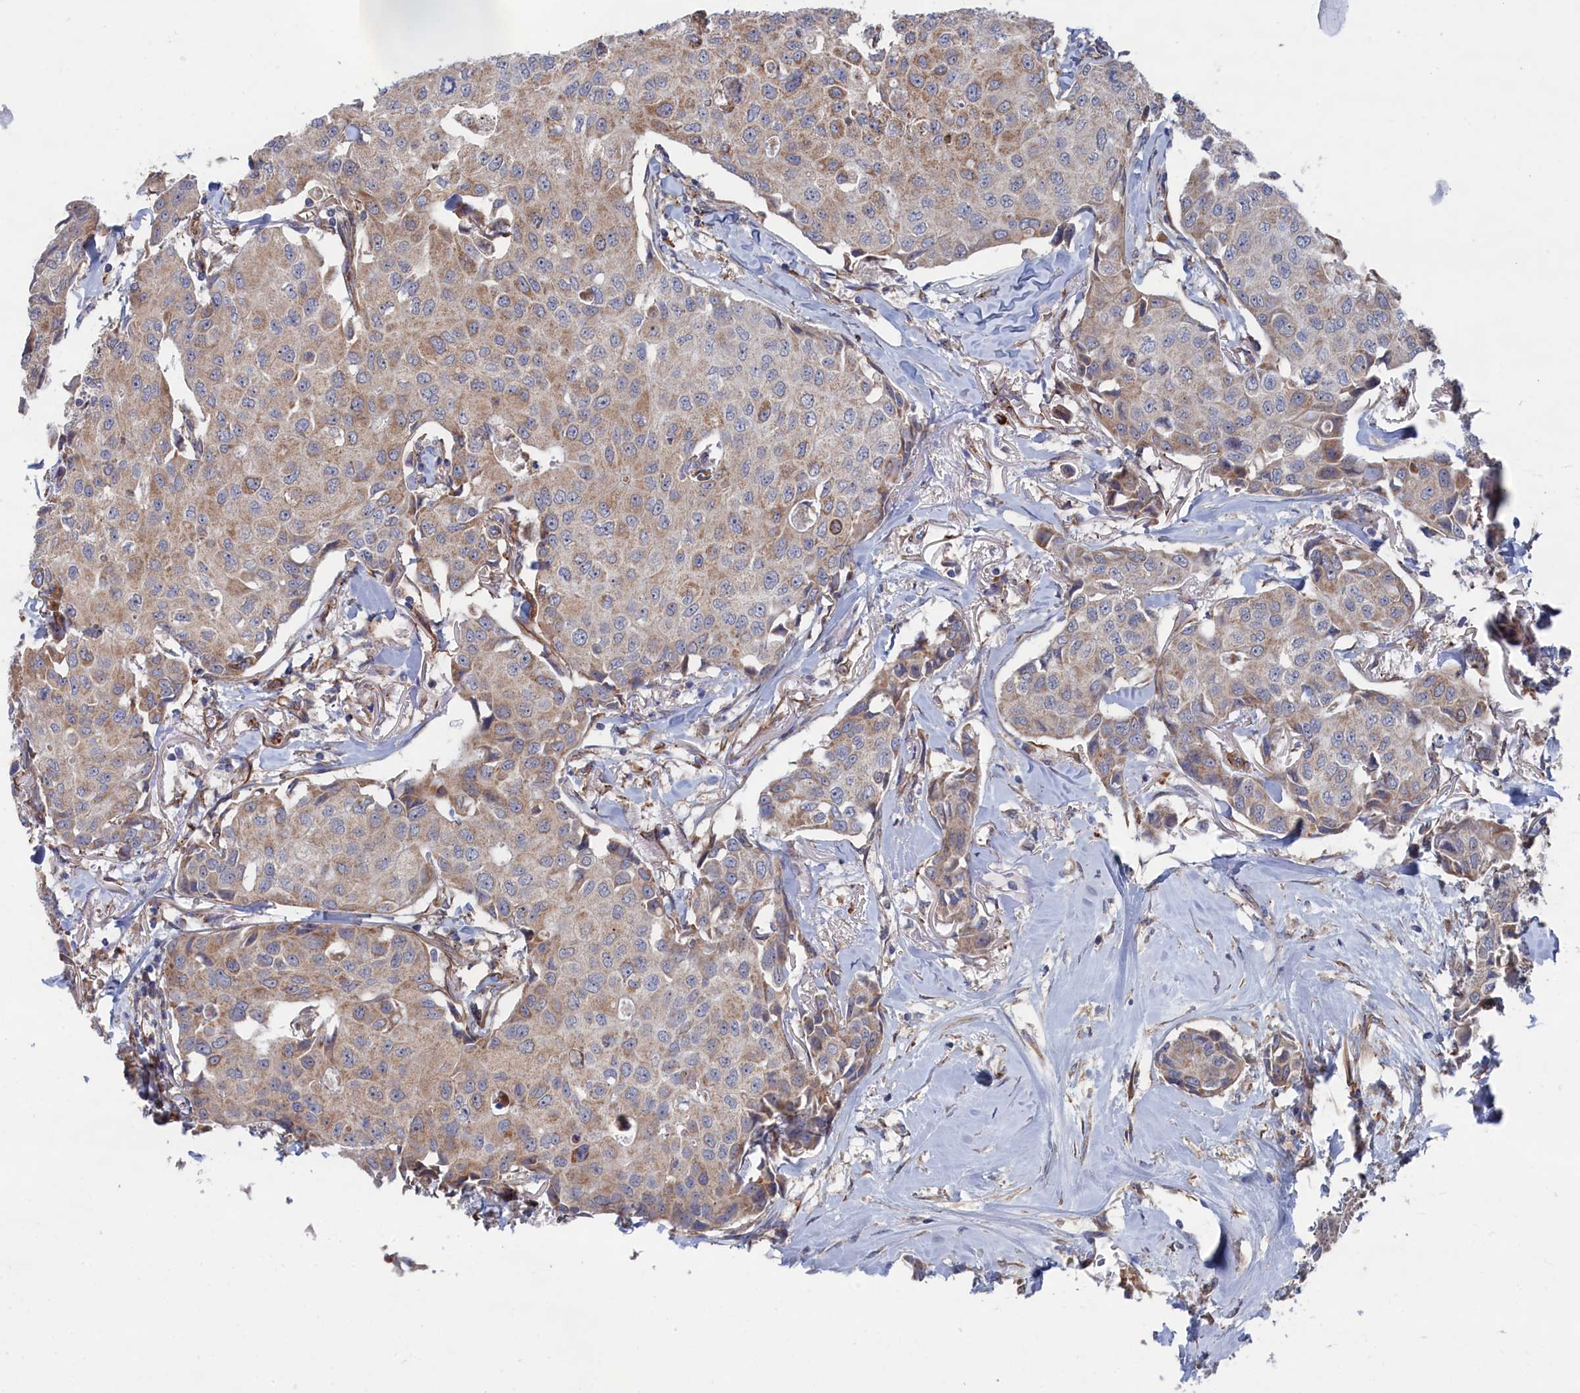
{"staining": {"intensity": "weak", "quantity": "25%-75%", "location": "cytoplasmic/membranous"}, "tissue": "breast cancer", "cell_type": "Tumor cells", "image_type": "cancer", "snomed": [{"axis": "morphology", "description": "Duct carcinoma"}, {"axis": "topography", "description": "Breast"}], "caption": "Protein analysis of breast cancer tissue displays weak cytoplasmic/membranous positivity in approximately 25%-75% of tumor cells.", "gene": "FILIP1L", "patient": {"sex": "female", "age": 80}}